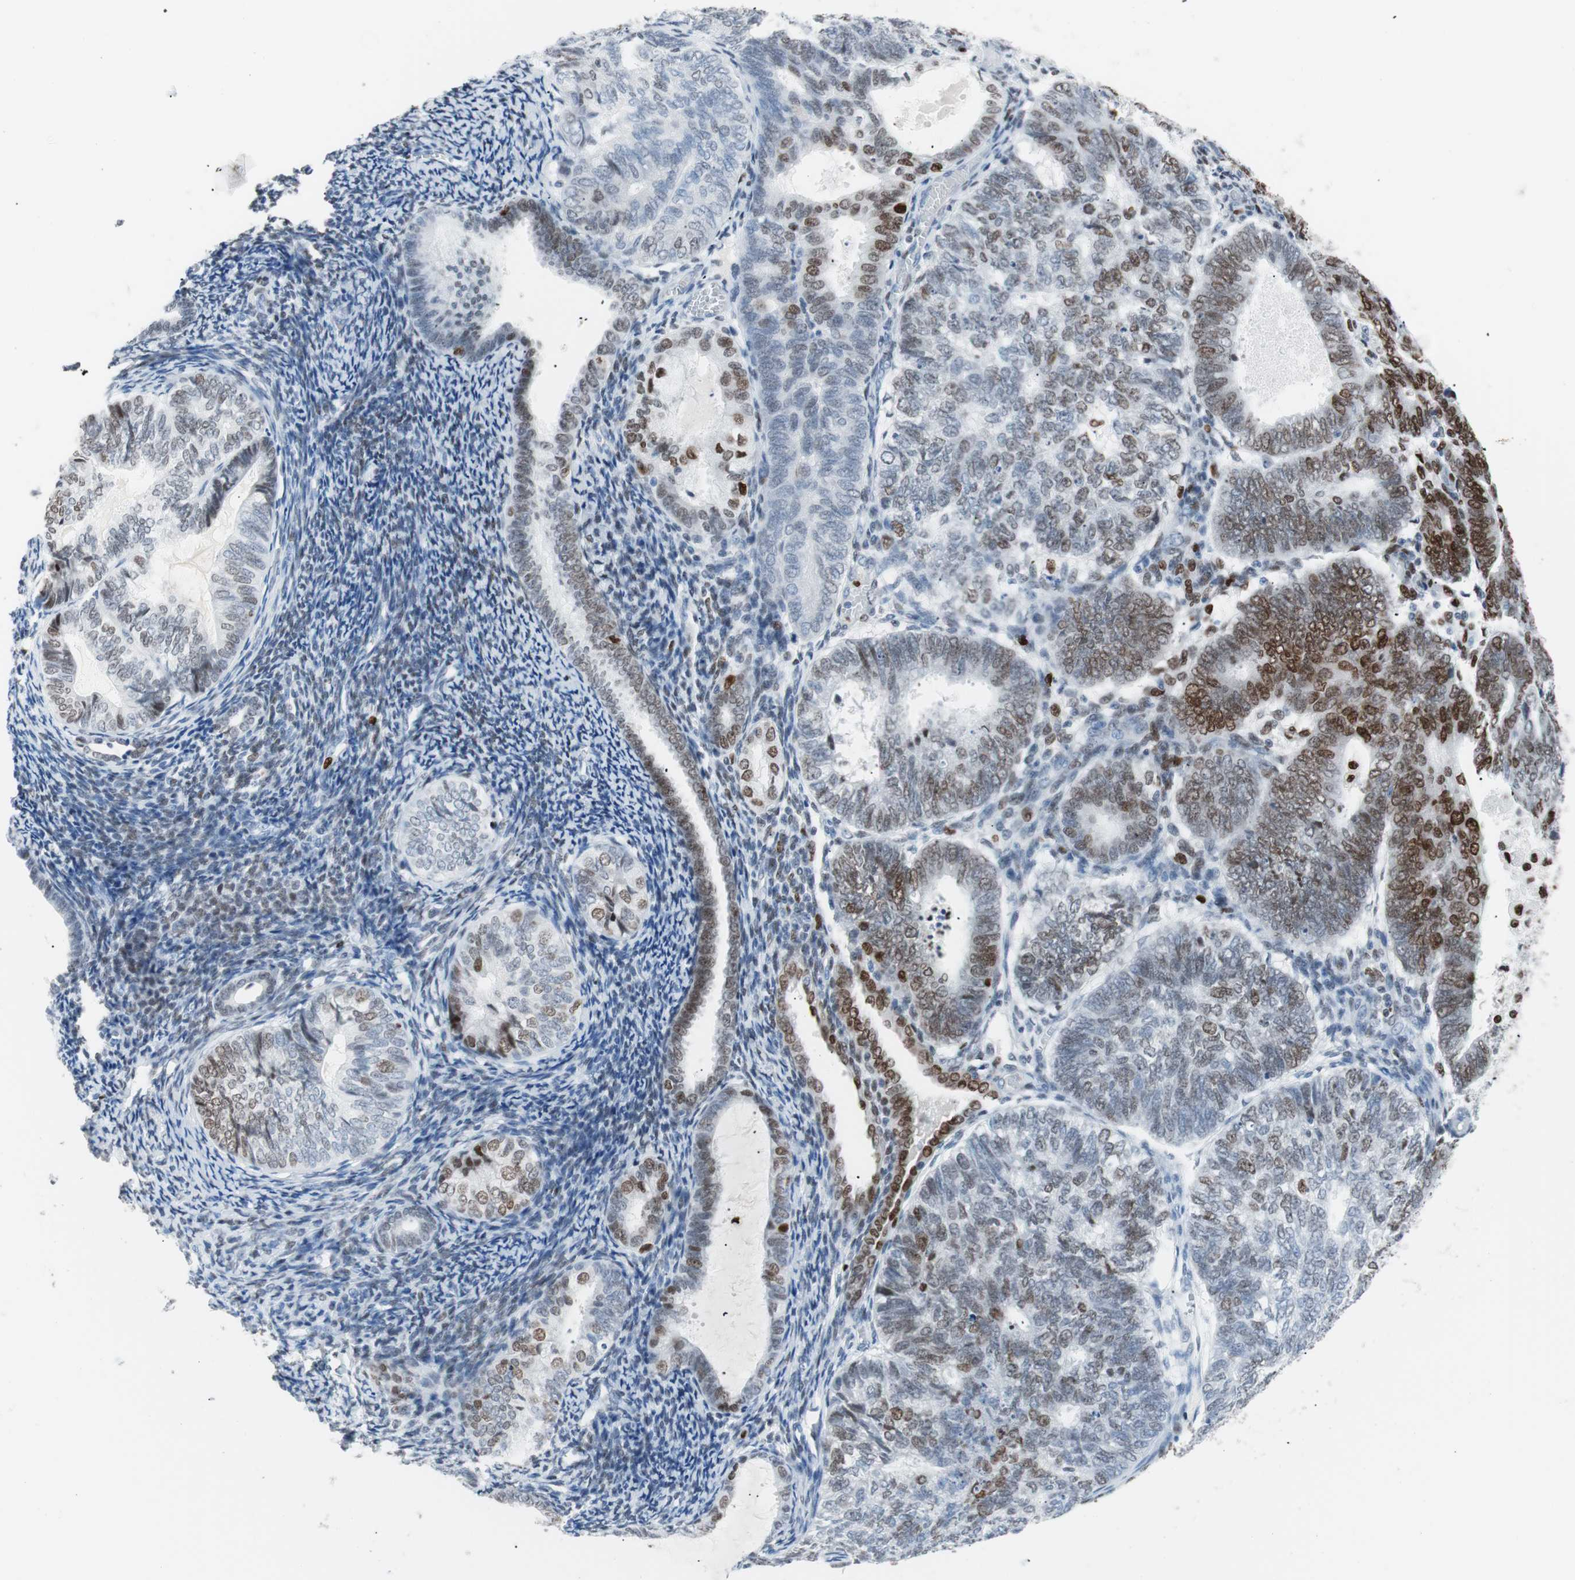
{"staining": {"intensity": "moderate", "quantity": "25%-75%", "location": "nuclear"}, "tissue": "endometrial cancer", "cell_type": "Tumor cells", "image_type": "cancer", "snomed": [{"axis": "morphology", "description": "Adenocarcinoma, NOS"}, {"axis": "topography", "description": "Uterus"}], "caption": "Tumor cells demonstrate moderate nuclear positivity in about 25%-75% of cells in endometrial adenocarcinoma. (Stains: DAB in brown, nuclei in blue, Microscopy: brightfield microscopy at high magnification).", "gene": "CEBPB", "patient": {"sex": "female", "age": 60}}